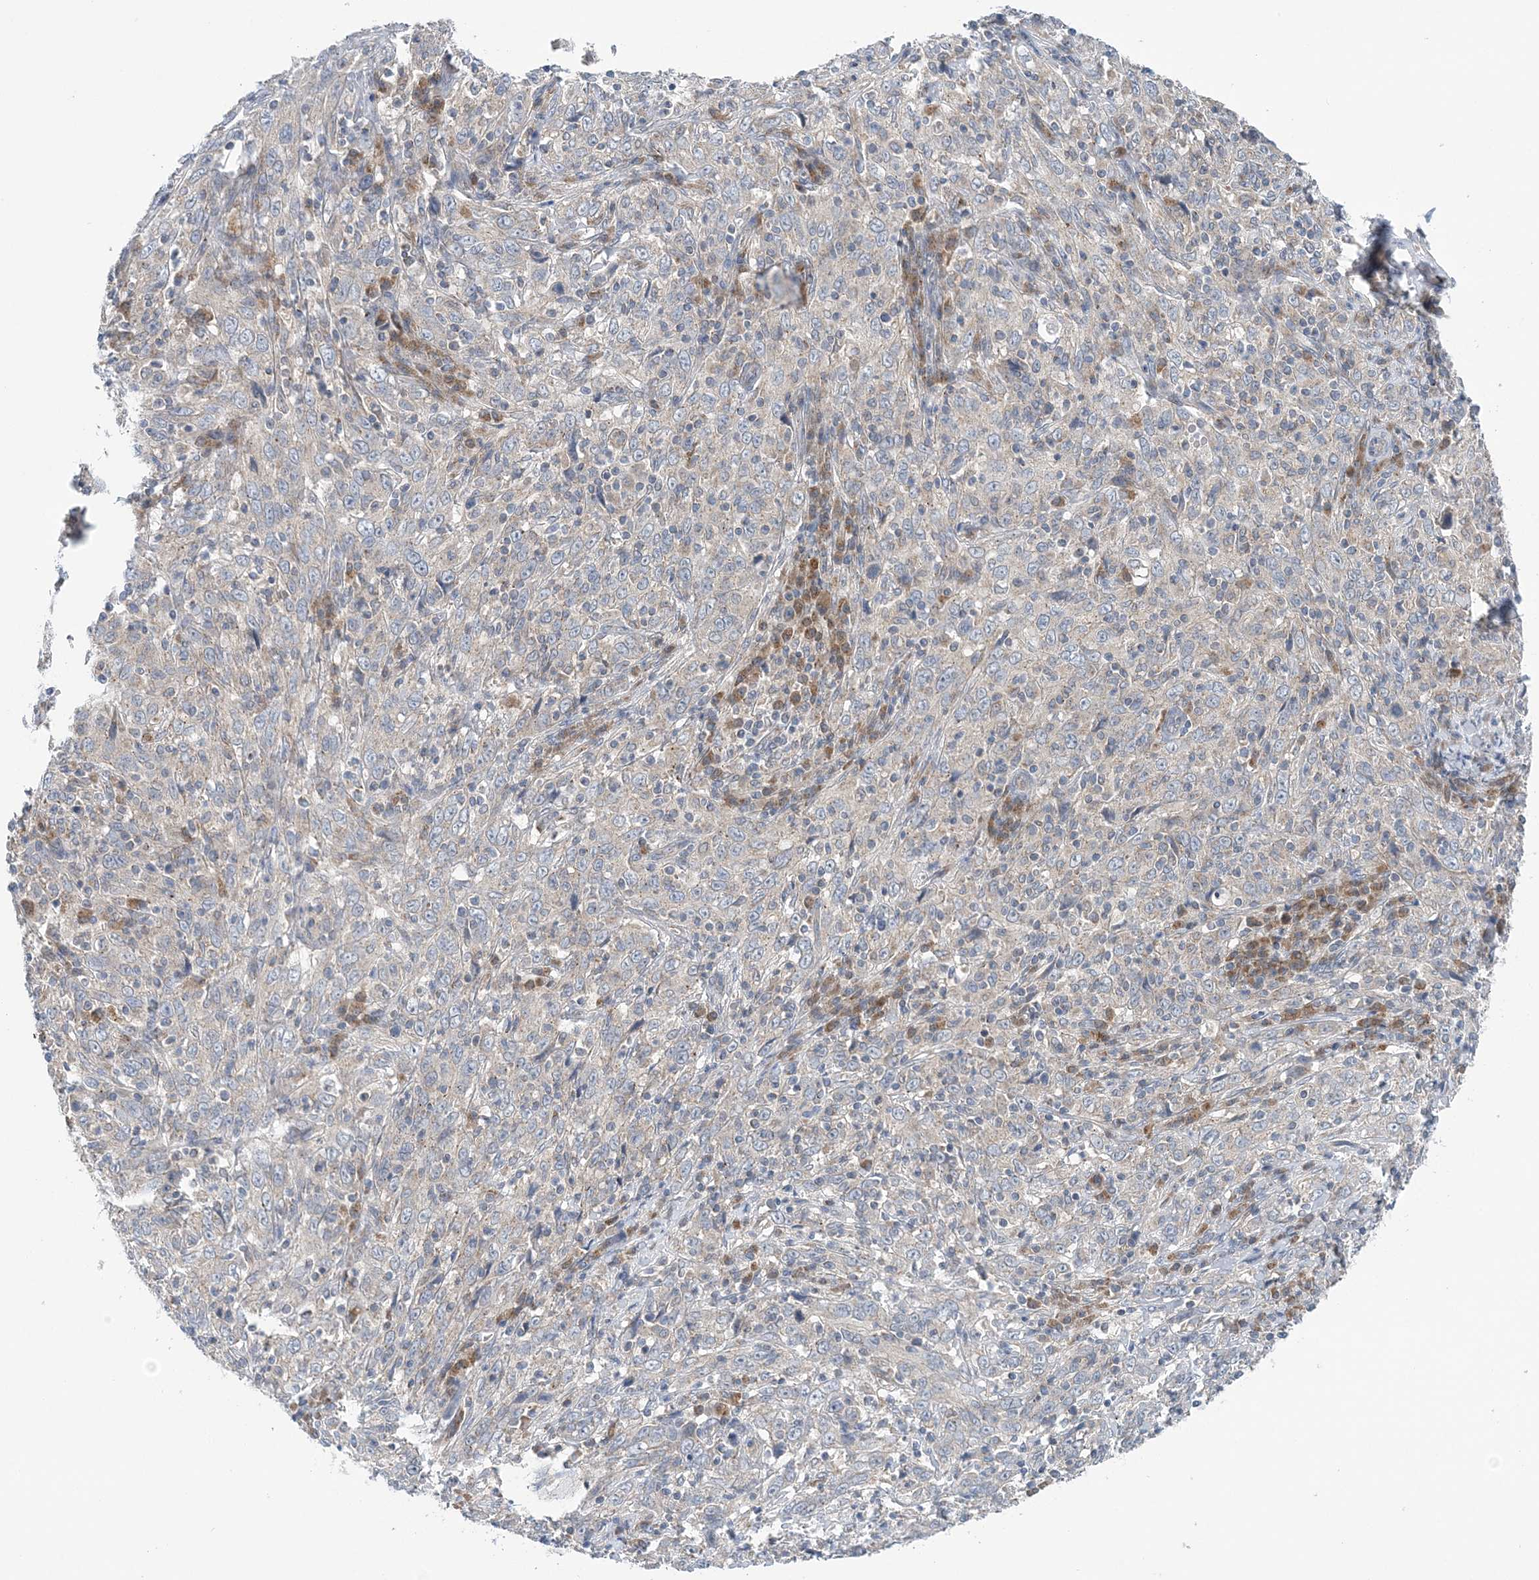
{"staining": {"intensity": "negative", "quantity": "none", "location": "none"}, "tissue": "cervical cancer", "cell_type": "Tumor cells", "image_type": "cancer", "snomed": [{"axis": "morphology", "description": "Squamous cell carcinoma, NOS"}, {"axis": "topography", "description": "Cervix"}], "caption": "High power microscopy photomicrograph of an IHC photomicrograph of cervical cancer, revealing no significant staining in tumor cells.", "gene": "COPE", "patient": {"sex": "female", "age": 46}}